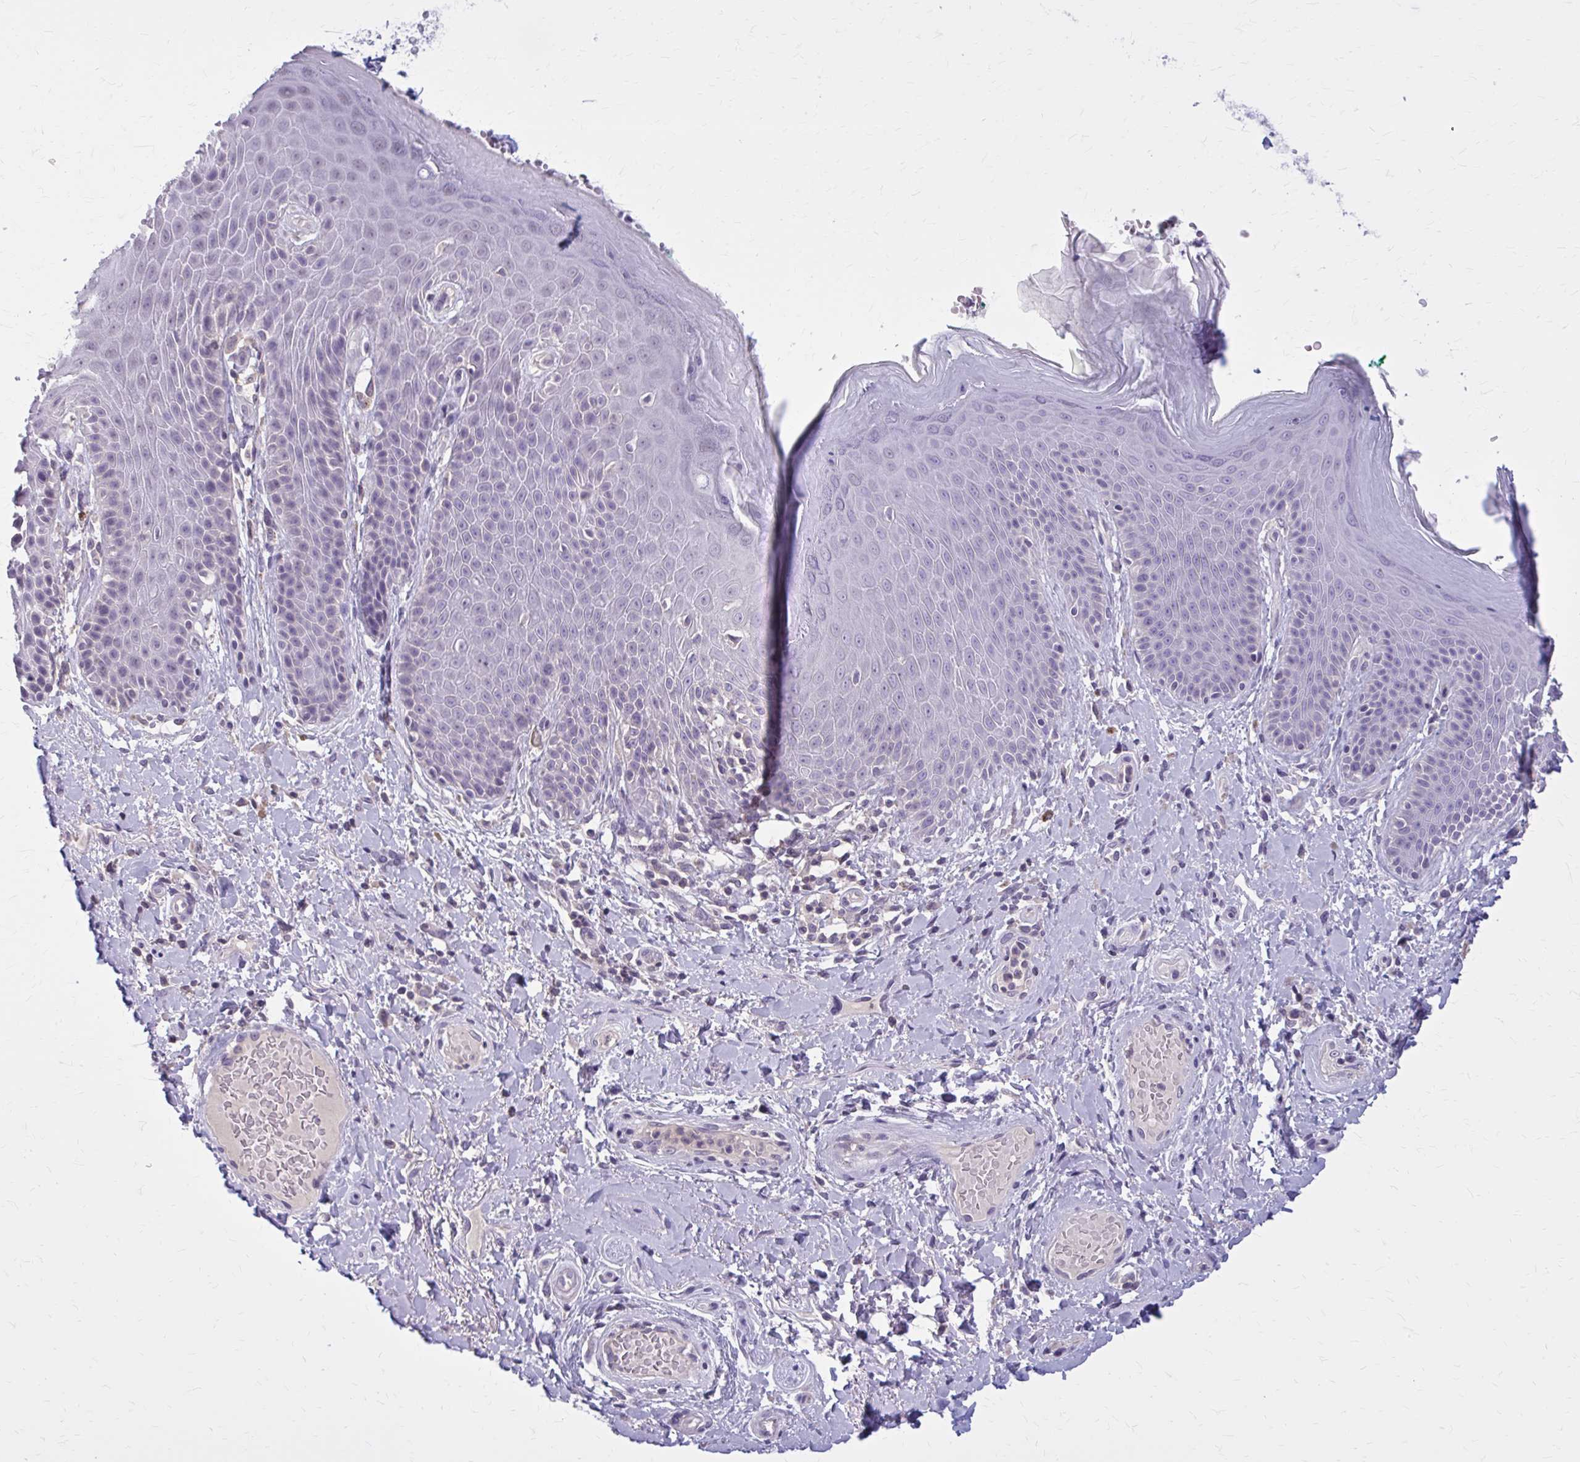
{"staining": {"intensity": "negative", "quantity": "none", "location": "none"}, "tissue": "skin", "cell_type": "Epidermal cells", "image_type": "normal", "snomed": [{"axis": "morphology", "description": "Normal tissue, NOS"}, {"axis": "topography", "description": "Anal"}, {"axis": "topography", "description": "Peripheral nerve tissue"}], "caption": "Normal skin was stained to show a protein in brown. There is no significant staining in epidermal cells.", "gene": "OR4A47", "patient": {"sex": "male", "age": 51}}